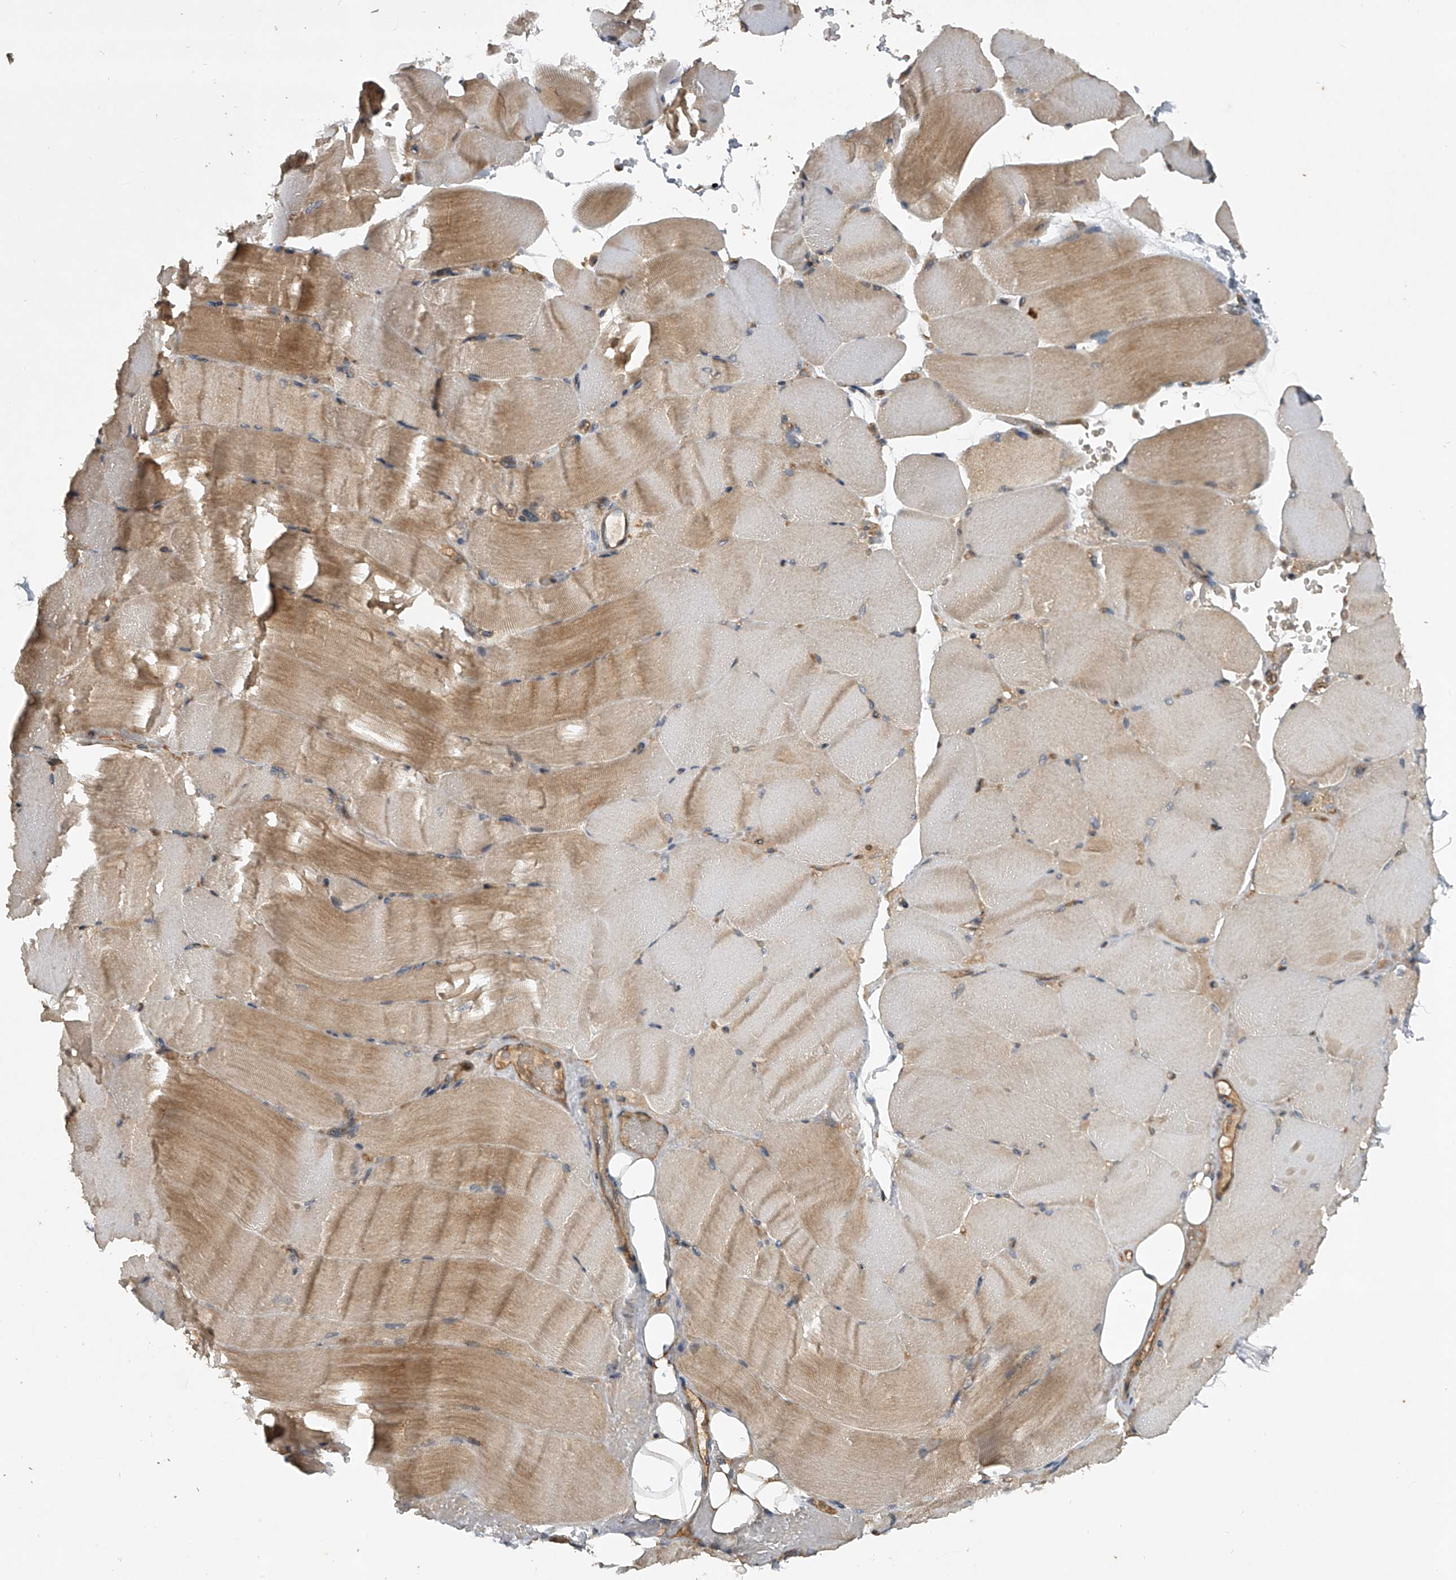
{"staining": {"intensity": "moderate", "quantity": "<25%", "location": "cytoplasmic/membranous"}, "tissue": "skeletal muscle", "cell_type": "Myocytes", "image_type": "normal", "snomed": [{"axis": "morphology", "description": "Normal tissue, NOS"}, {"axis": "topography", "description": "Skeletal muscle"}, {"axis": "topography", "description": "Parathyroid gland"}], "caption": "A histopathology image of human skeletal muscle stained for a protein demonstrates moderate cytoplasmic/membranous brown staining in myocytes. The protein is stained brown, and the nuclei are stained in blue (DAB (3,3'-diaminobenzidine) IHC with brightfield microscopy, high magnification).", "gene": "NFS1", "patient": {"sex": "female", "age": 37}}